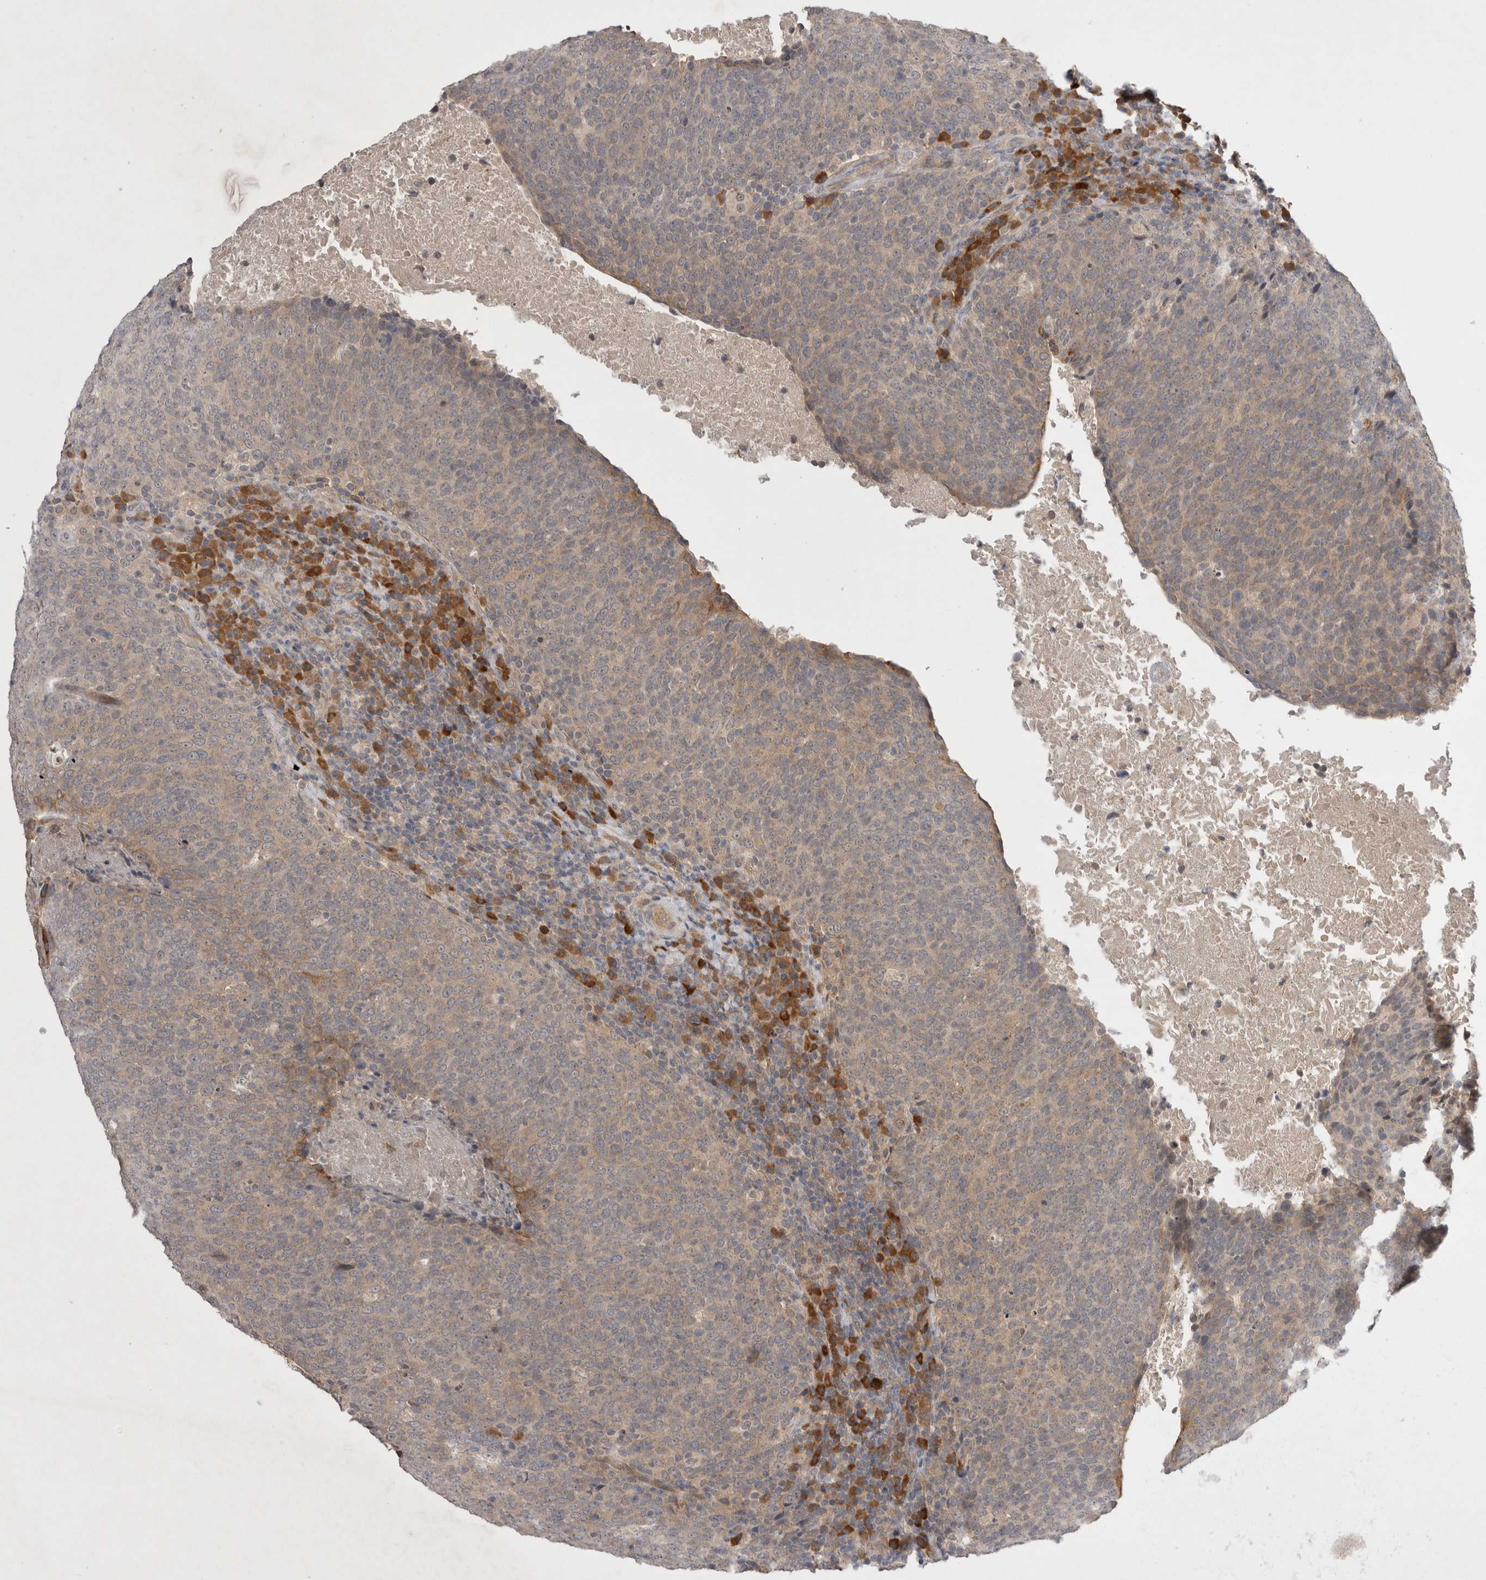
{"staining": {"intensity": "weak", "quantity": ">75%", "location": "cytoplasmic/membranous"}, "tissue": "head and neck cancer", "cell_type": "Tumor cells", "image_type": "cancer", "snomed": [{"axis": "morphology", "description": "Squamous cell carcinoma, NOS"}, {"axis": "morphology", "description": "Squamous cell carcinoma, metastatic, NOS"}, {"axis": "topography", "description": "Lymph node"}, {"axis": "topography", "description": "Head-Neck"}], "caption": "A brown stain shows weak cytoplasmic/membranous positivity of a protein in human head and neck cancer tumor cells. The protein is shown in brown color, while the nuclei are stained blue.", "gene": "NRCAM", "patient": {"sex": "male", "age": 62}}